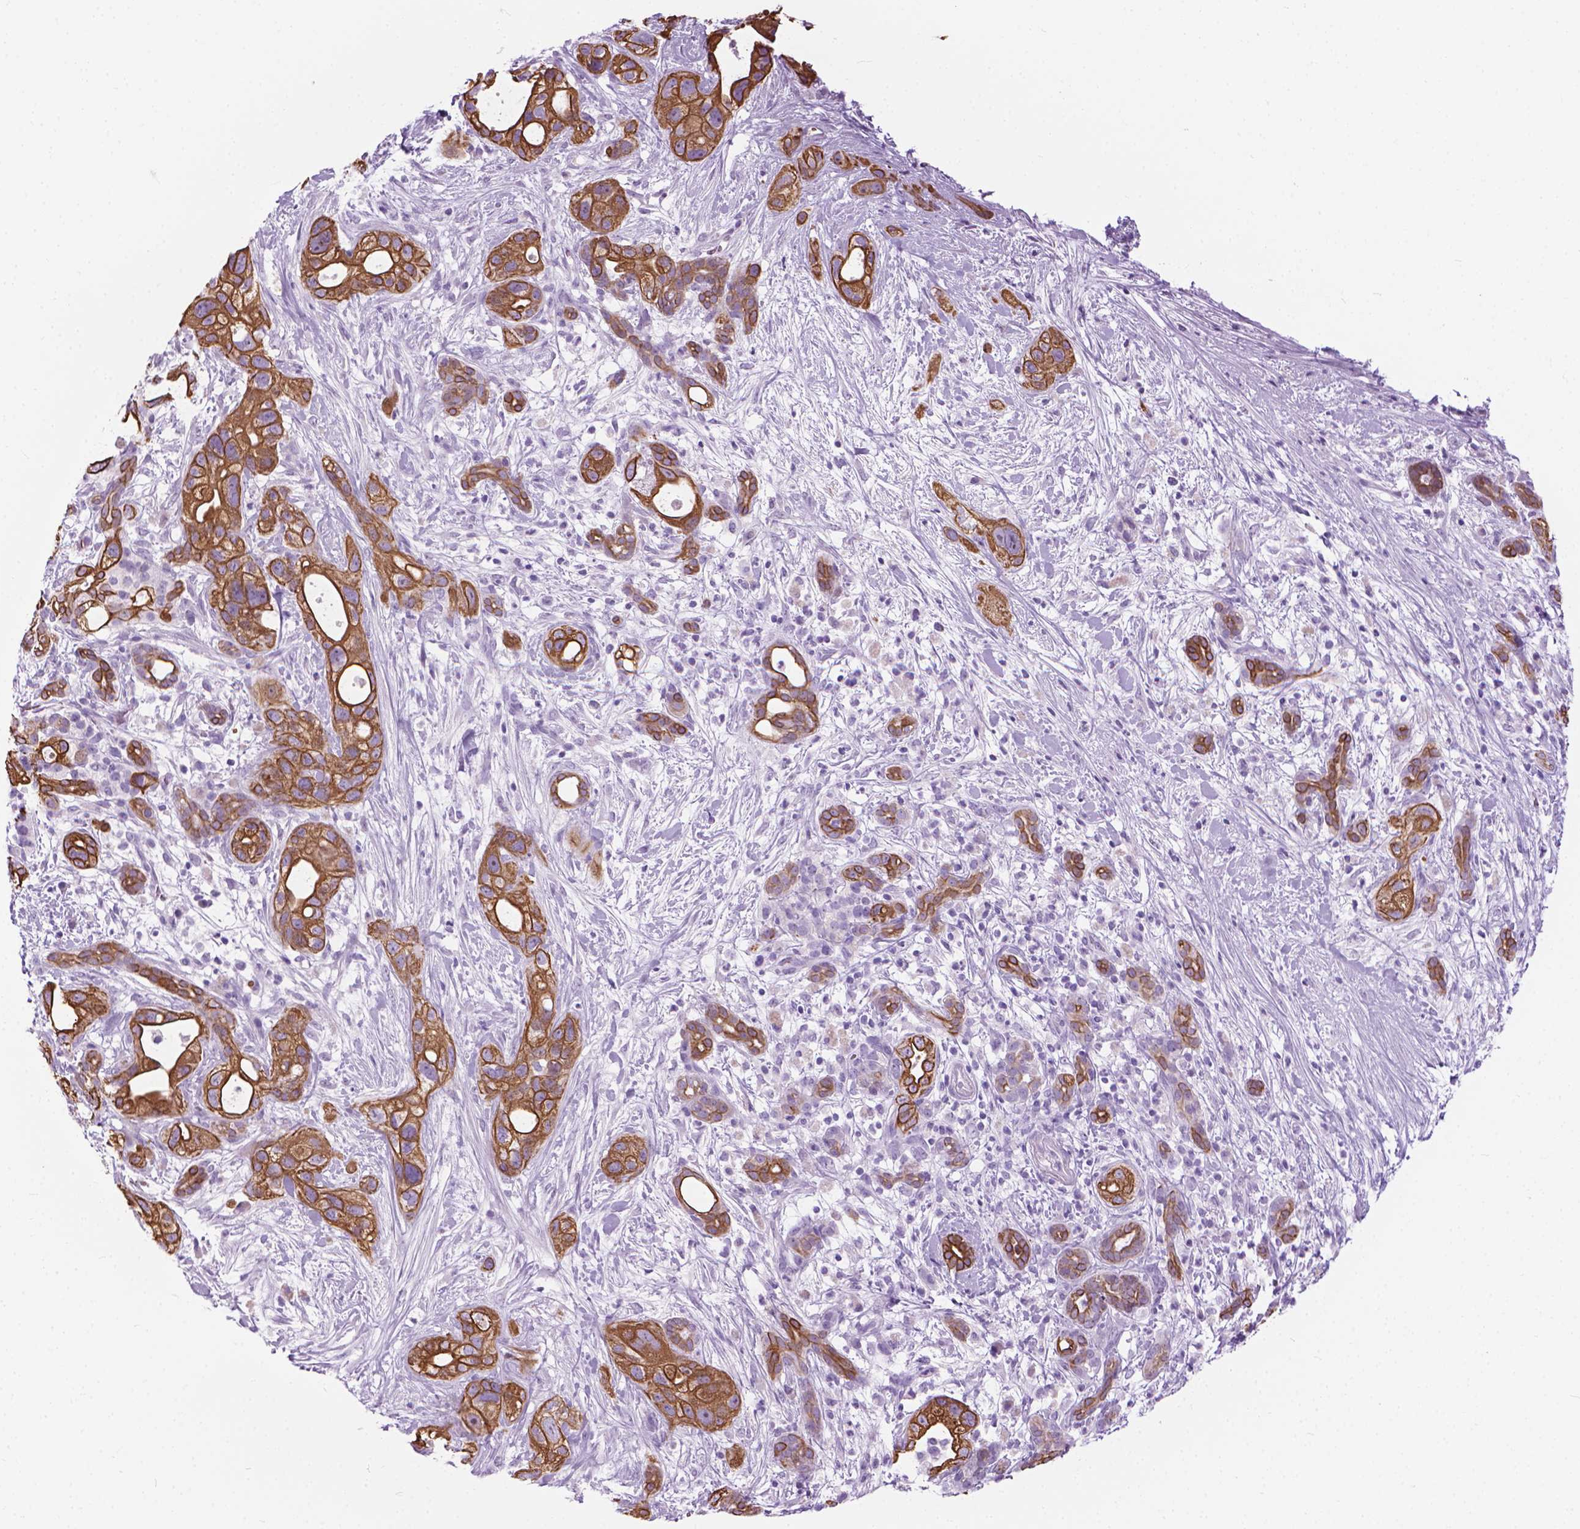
{"staining": {"intensity": "strong", "quantity": ">75%", "location": "cytoplasmic/membranous"}, "tissue": "pancreatic cancer", "cell_type": "Tumor cells", "image_type": "cancer", "snomed": [{"axis": "morphology", "description": "Adenocarcinoma, NOS"}, {"axis": "topography", "description": "Pancreas"}], "caption": "There is high levels of strong cytoplasmic/membranous expression in tumor cells of adenocarcinoma (pancreatic), as demonstrated by immunohistochemical staining (brown color).", "gene": "HTR2B", "patient": {"sex": "male", "age": 44}}